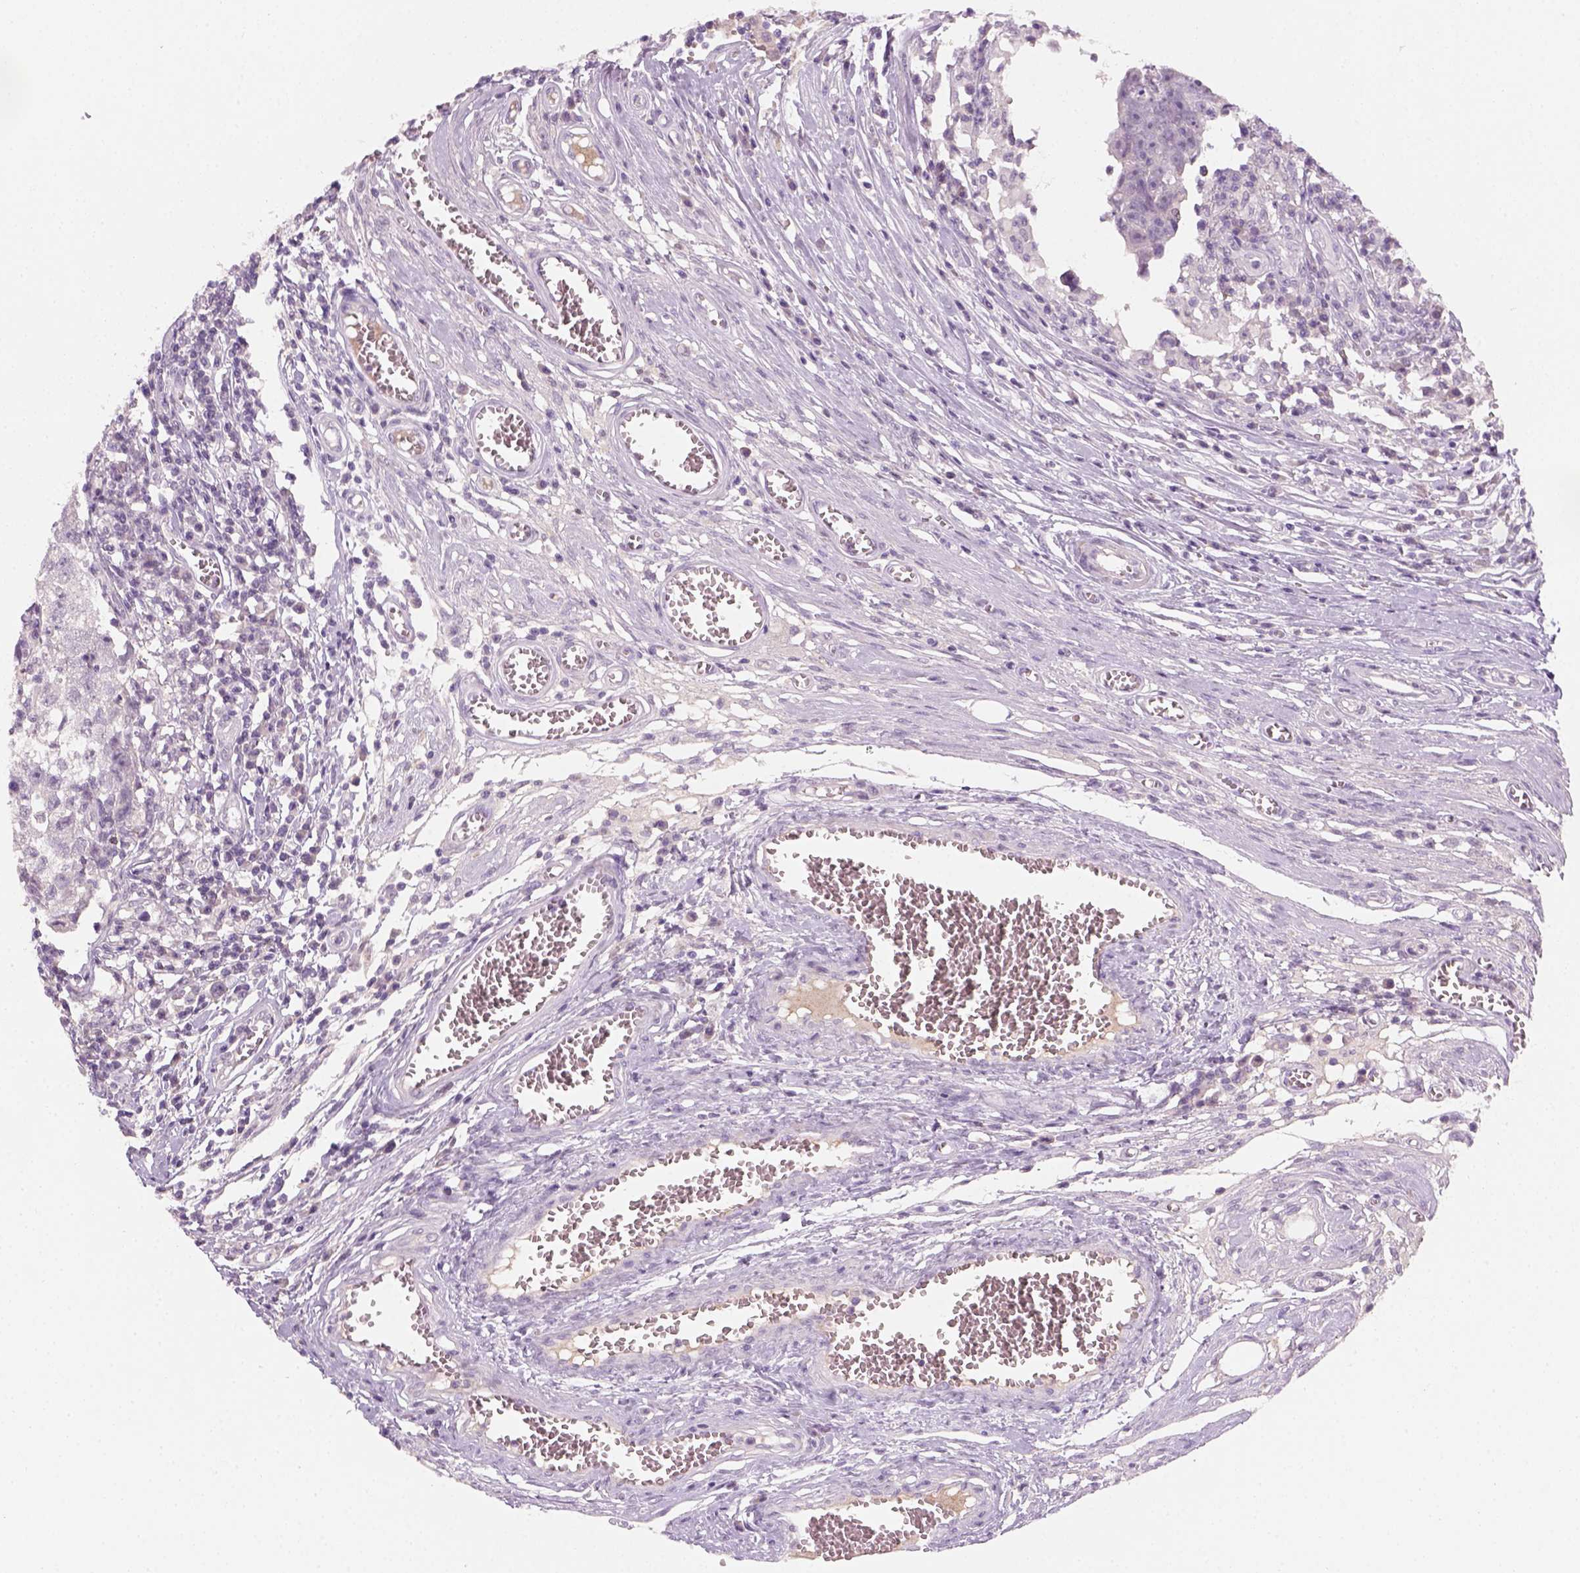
{"staining": {"intensity": "negative", "quantity": "none", "location": "none"}, "tissue": "testis cancer", "cell_type": "Tumor cells", "image_type": "cancer", "snomed": [{"axis": "morphology", "description": "Carcinoma, Embryonal, NOS"}, {"axis": "topography", "description": "Testis"}], "caption": "There is no significant expression in tumor cells of testis cancer (embryonal carcinoma).", "gene": "GFI1B", "patient": {"sex": "male", "age": 36}}